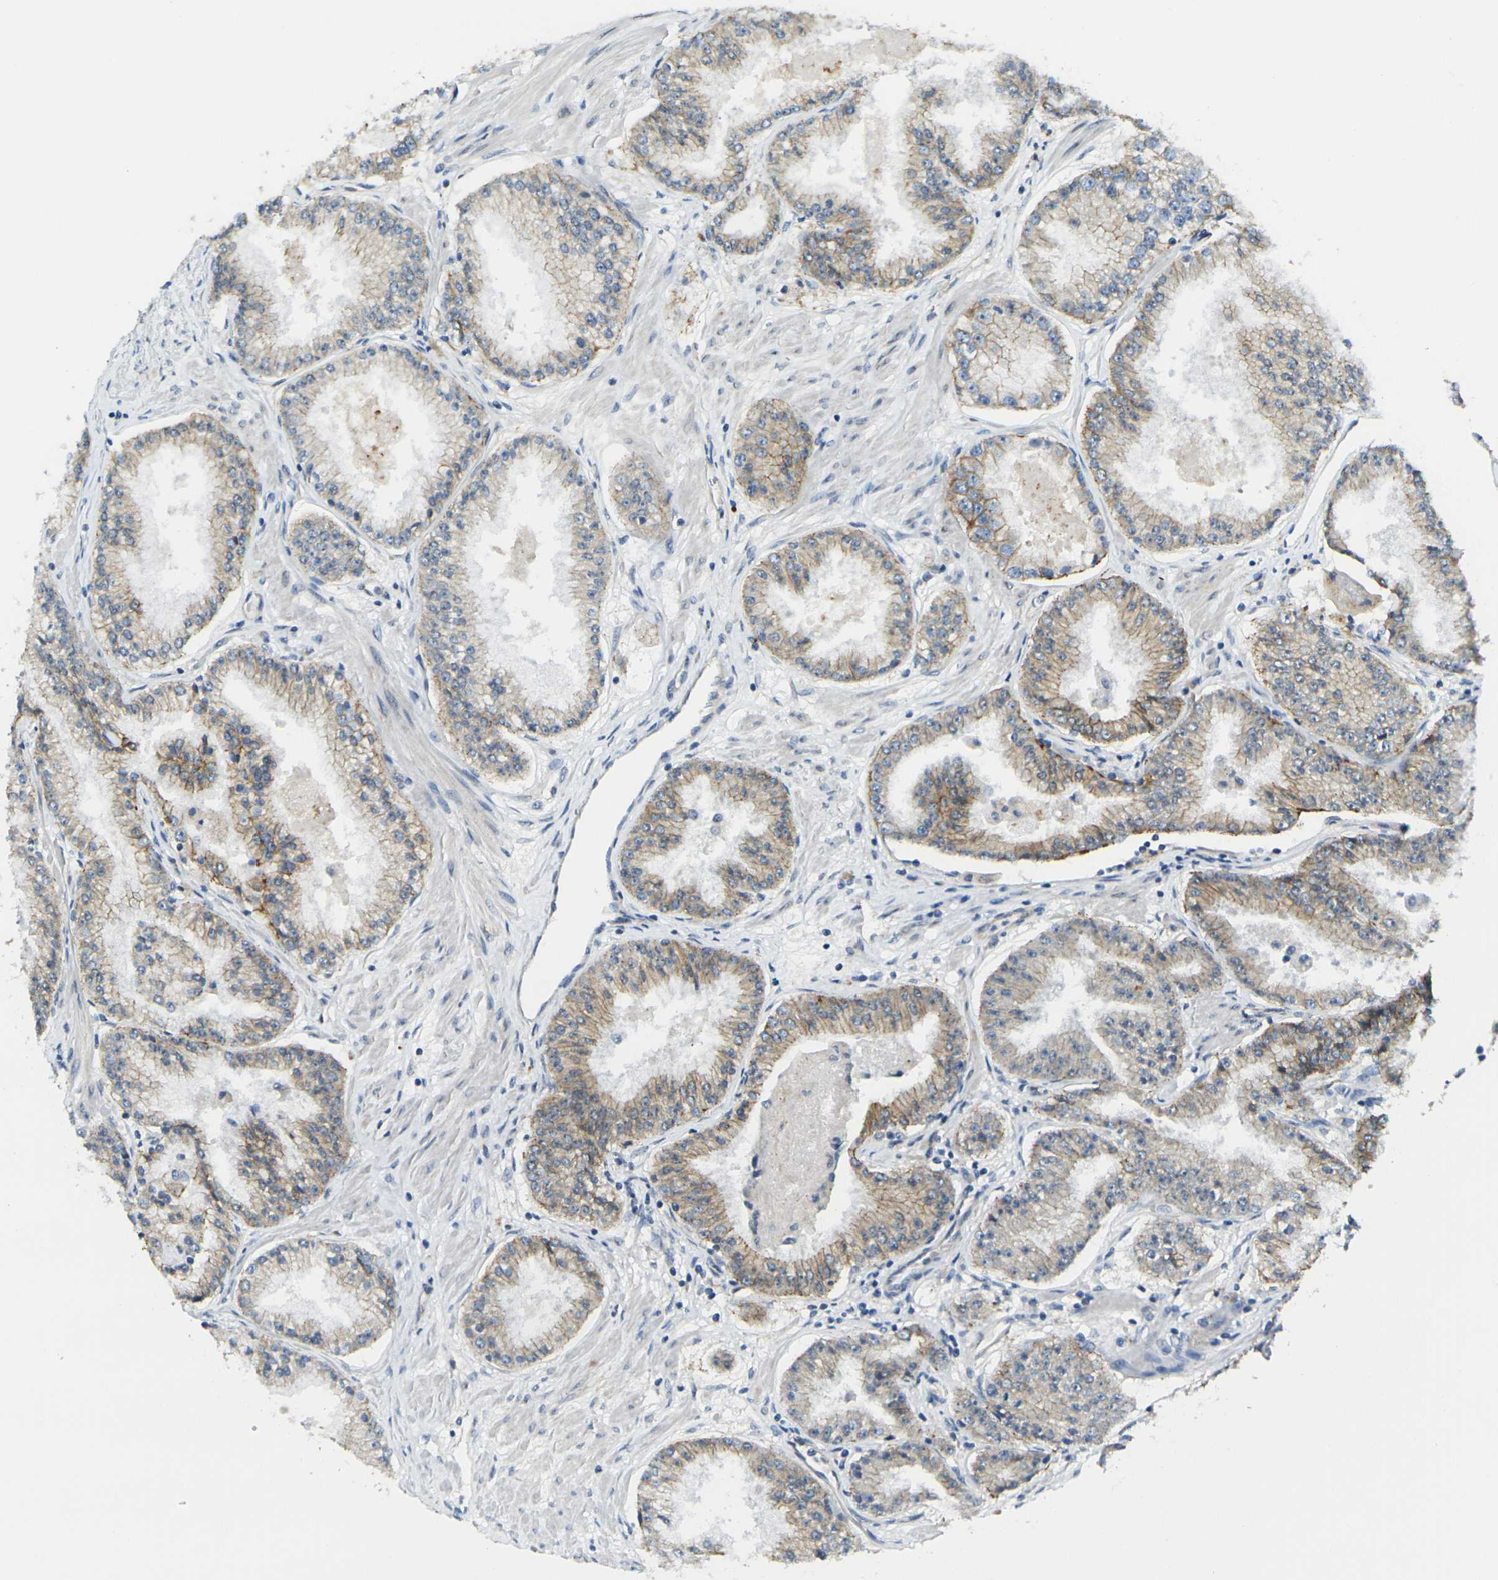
{"staining": {"intensity": "weak", "quantity": "<25%", "location": "cytoplasmic/membranous"}, "tissue": "prostate cancer", "cell_type": "Tumor cells", "image_type": "cancer", "snomed": [{"axis": "morphology", "description": "Adenocarcinoma, High grade"}, {"axis": "topography", "description": "Prostate"}], "caption": "Immunohistochemistry photomicrograph of neoplastic tissue: prostate cancer (high-grade adenocarcinoma) stained with DAB exhibits no significant protein staining in tumor cells. The staining is performed using DAB (3,3'-diaminobenzidine) brown chromogen with nuclei counter-stained in using hematoxylin.", "gene": "RHBDD1", "patient": {"sex": "male", "age": 61}}